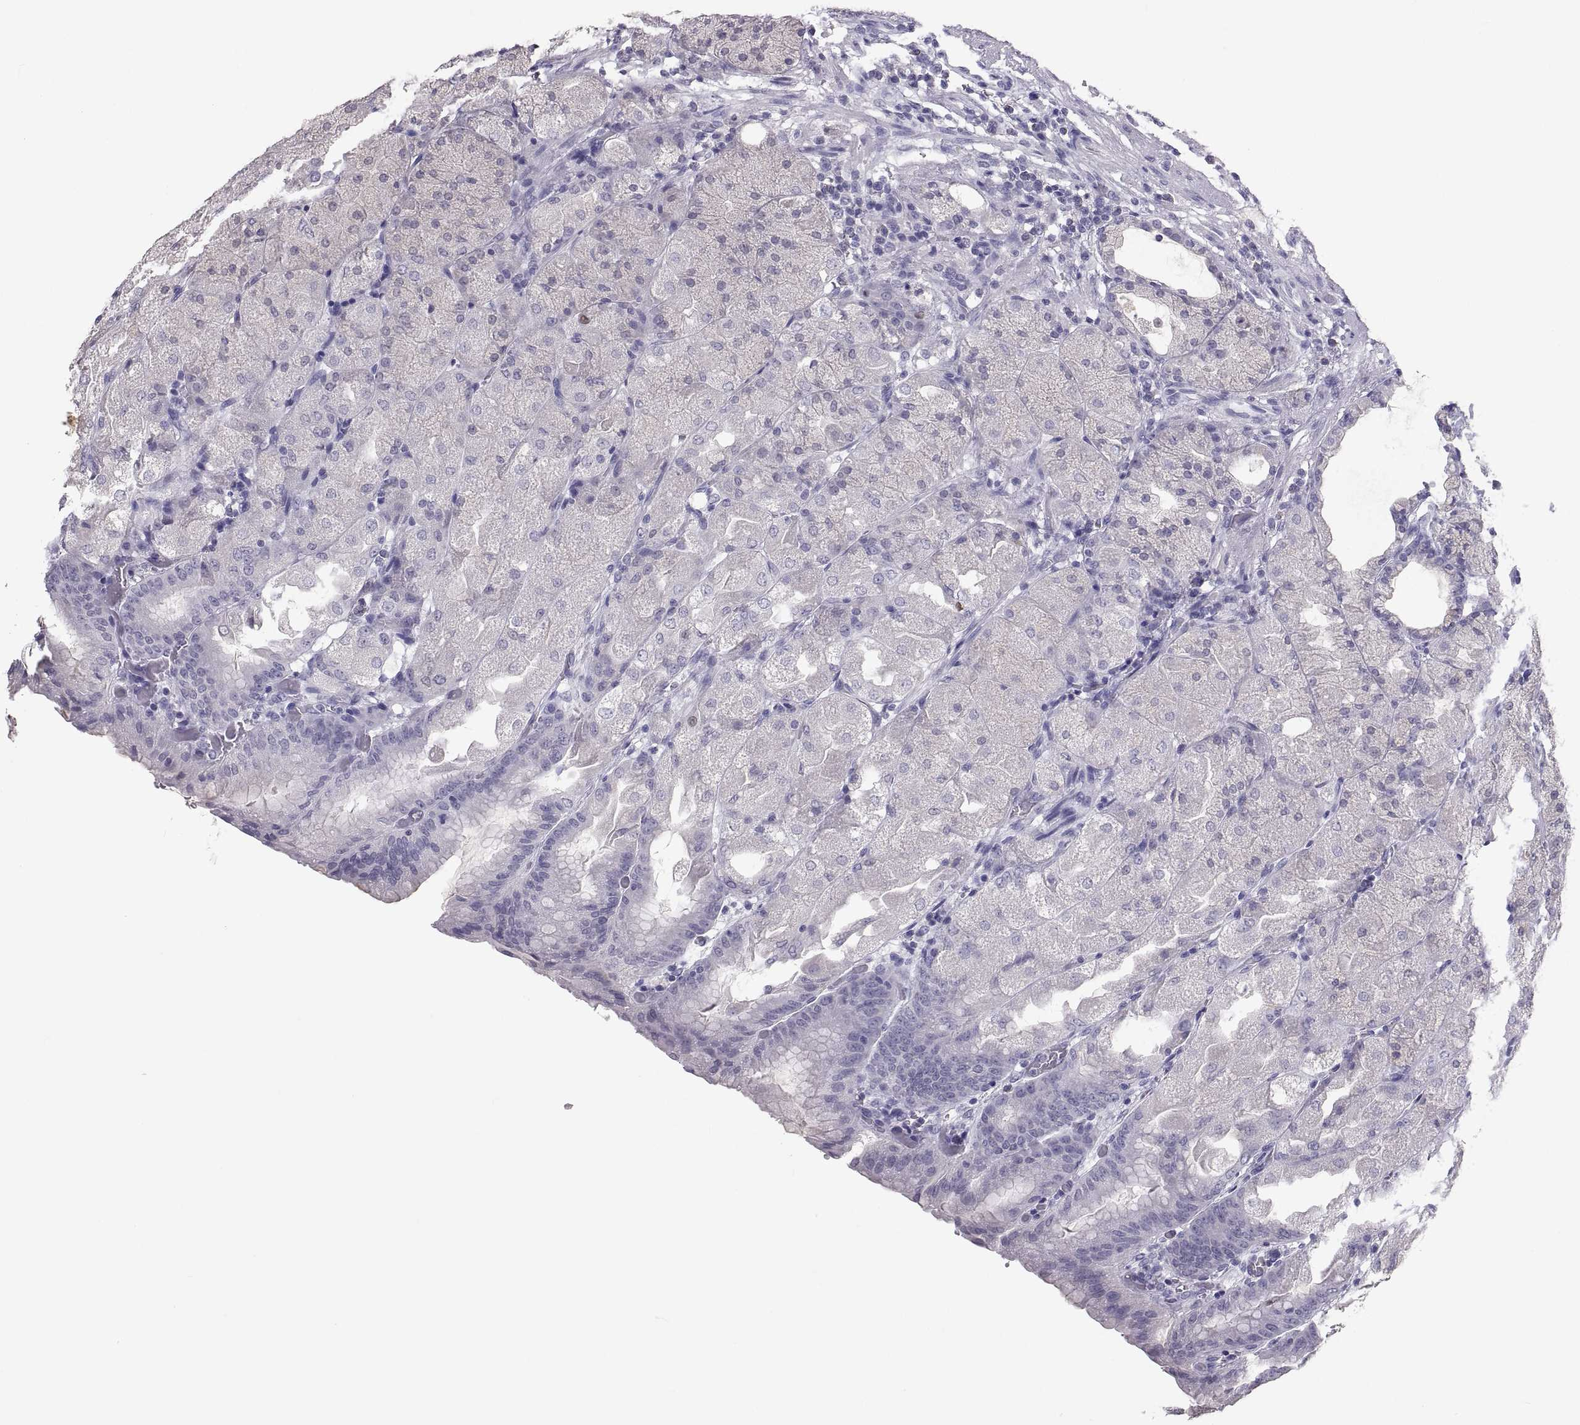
{"staining": {"intensity": "negative", "quantity": "none", "location": "none"}, "tissue": "stomach", "cell_type": "Glandular cells", "image_type": "normal", "snomed": [{"axis": "morphology", "description": "Normal tissue, NOS"}, {"axis": "topography", "description": "Stomach, upper"}, {"axis": "topography", "description": "Stomach"}, {"axis": "topography", "description": "Stomach, lower"}], "caption": "High power microscopy micrograph of an immunohistochemistry (IHC) photomicrograph of benign stomach, revealing no significant expression in glandular cells.", "gene": "SOX21", "patient": {"sex": "male", "age": 62}}